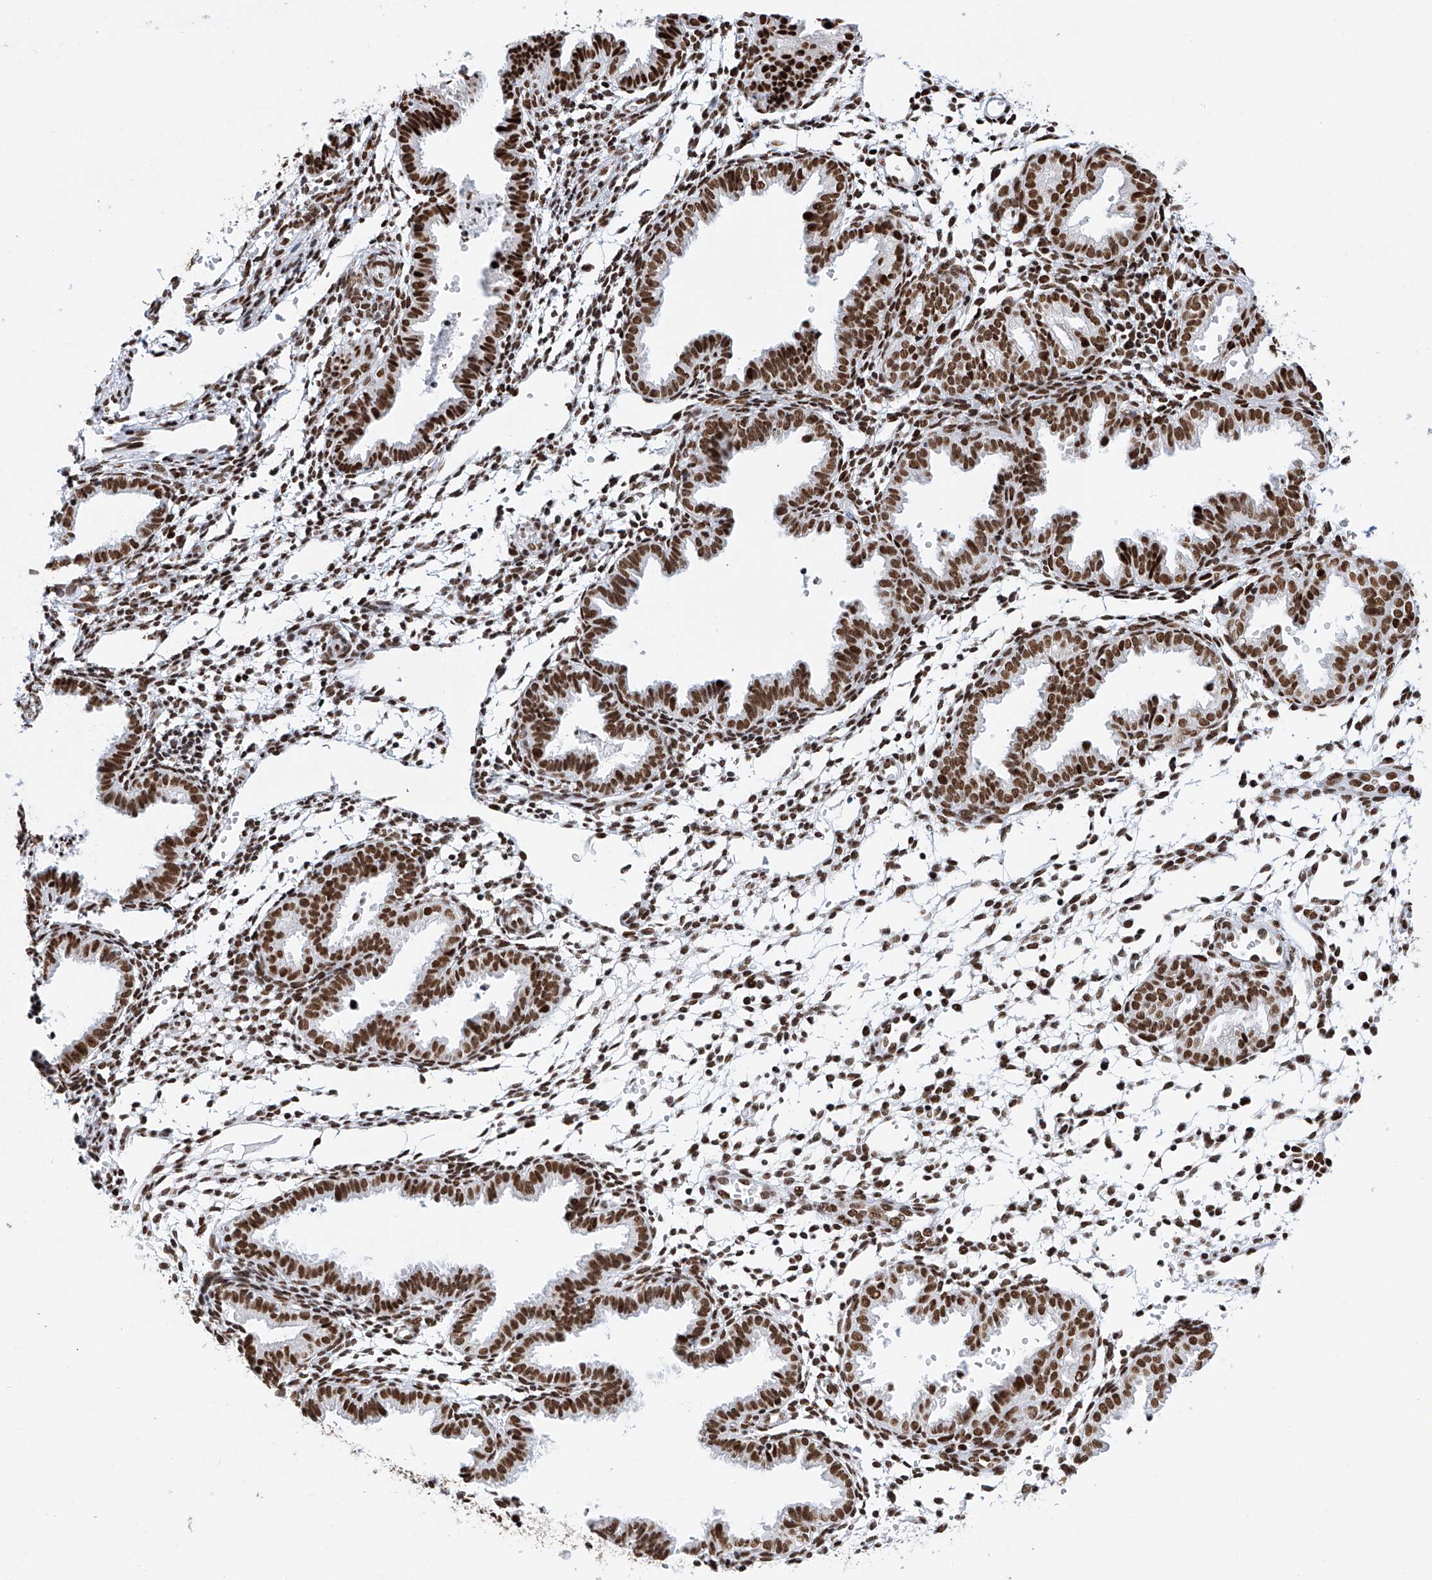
{"staining": {"intensity": "moderate", "quantity": "25%-75%", "location": "nuclear"}, "tissue": "endometrium", "cell_type": "Cells in endometrial stroma", "image_type": "normal", "snomed": [{"axis": "morphology", "description": "Normal tissue, NOS"}, {"axis": "topography", "description": "Endometrium"}], "caption": "A brown stain labels moderate nuclear expression of a protein in cells in endometrial stroma of unremarkable endometrium. The staining was performed using DAB (3,3'-diaminobenzidine) to visualize the protein expression in brown, while the nuclei were stained in blue with hematoxylin (Magnification: 20x).", "gene": "SRSF6", "patient": {"sex": "female", "age": 33}}